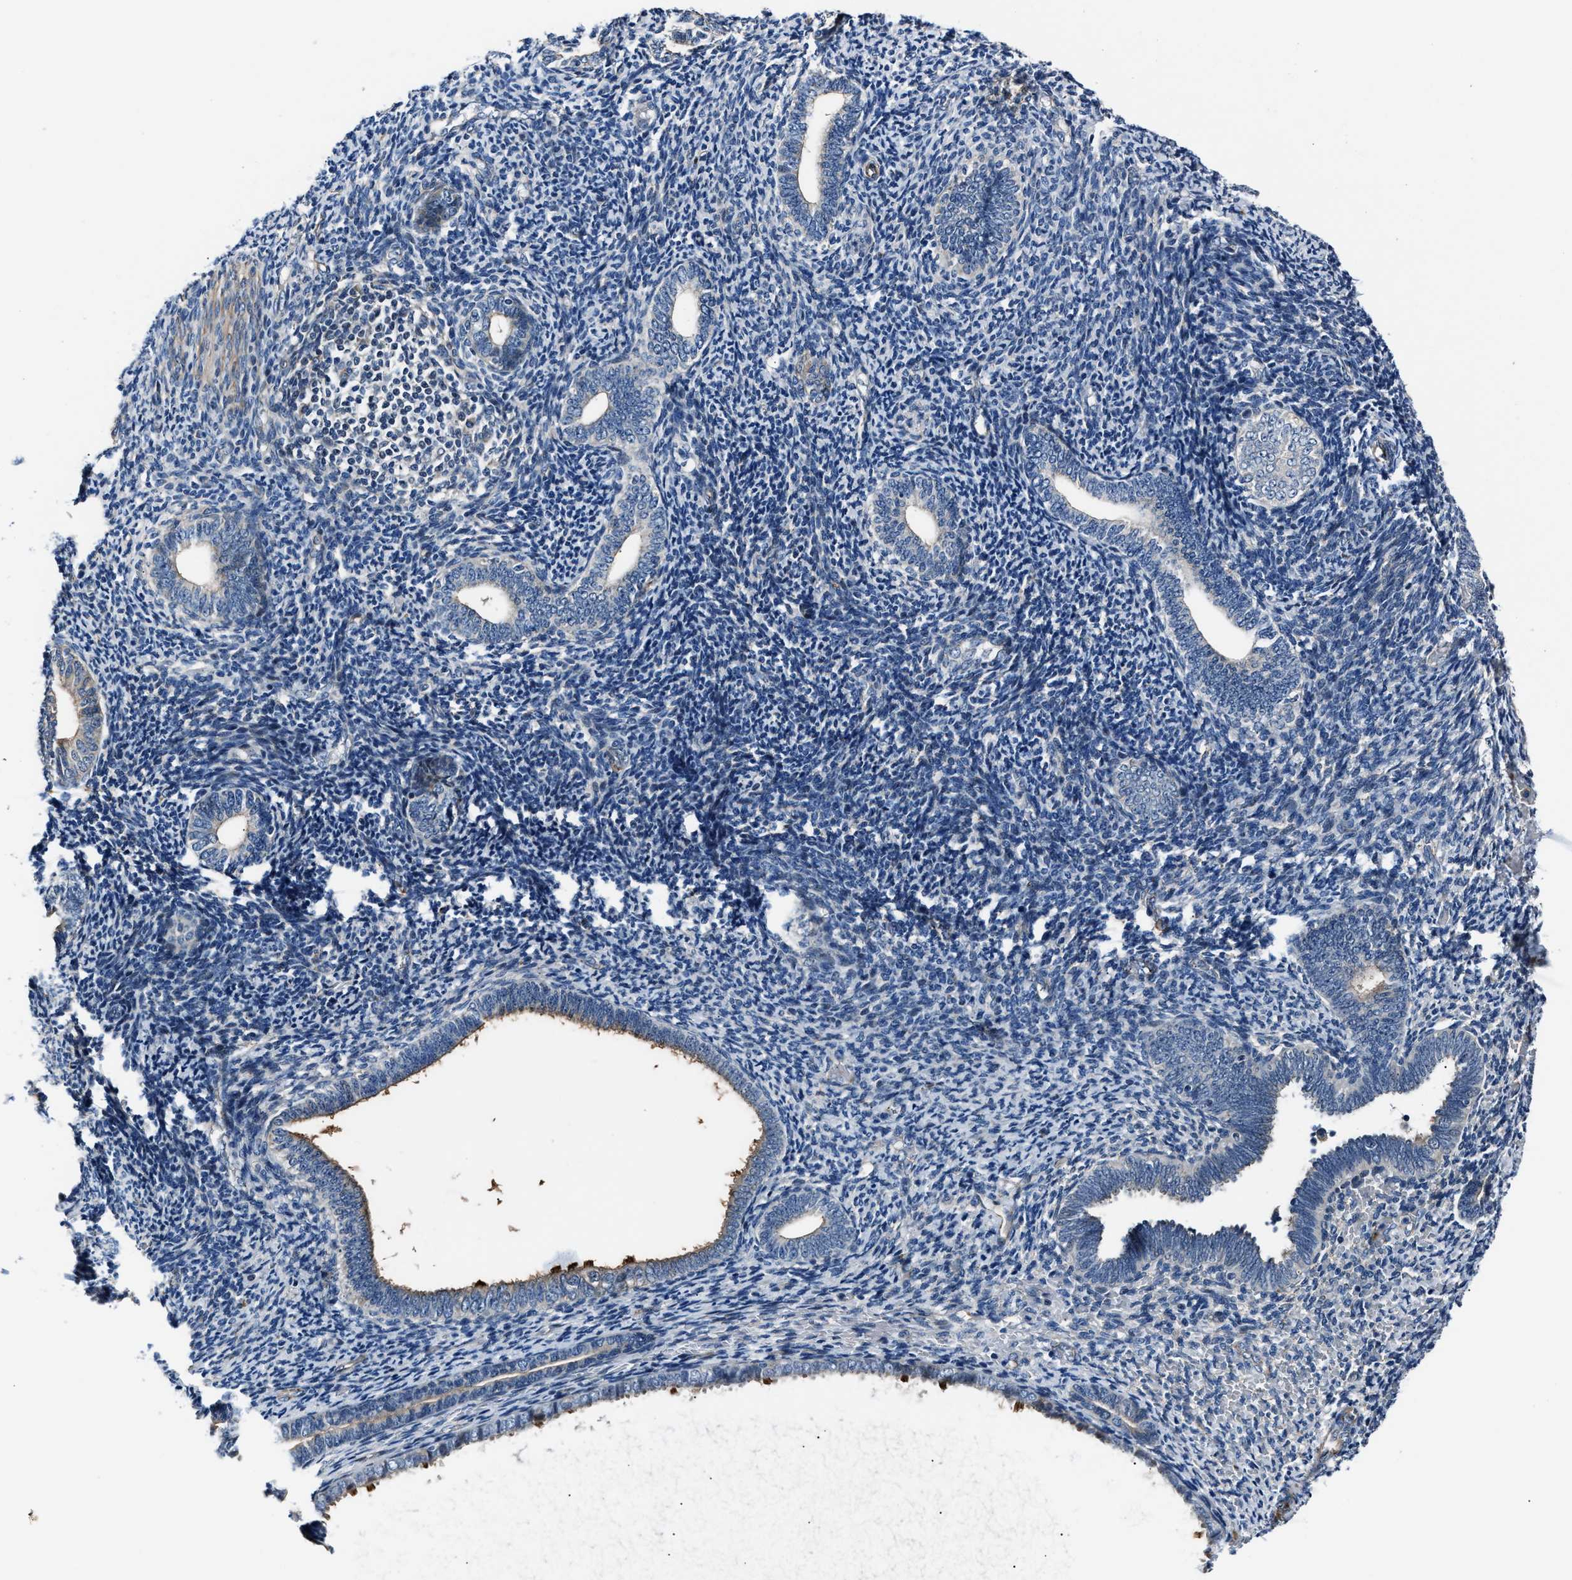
{"staining": {"intensity": "negative", "quantity": "none", "location": "none"}, "tissue": "endometrium", "cell_type": "Cells in endometrial stroma", "image_type": "normal", "snomed": [{"axis": "morphology", "description": "Normal tissue, NOS"}, {"axis": "topography", "description": "Endometrium"}], "caption": "The micrograph exhibits no significant expression in cells in endometrial stroma of endometrium.", "gene": "MPDZ", "patient": {"sex": "female", "age": 66}}